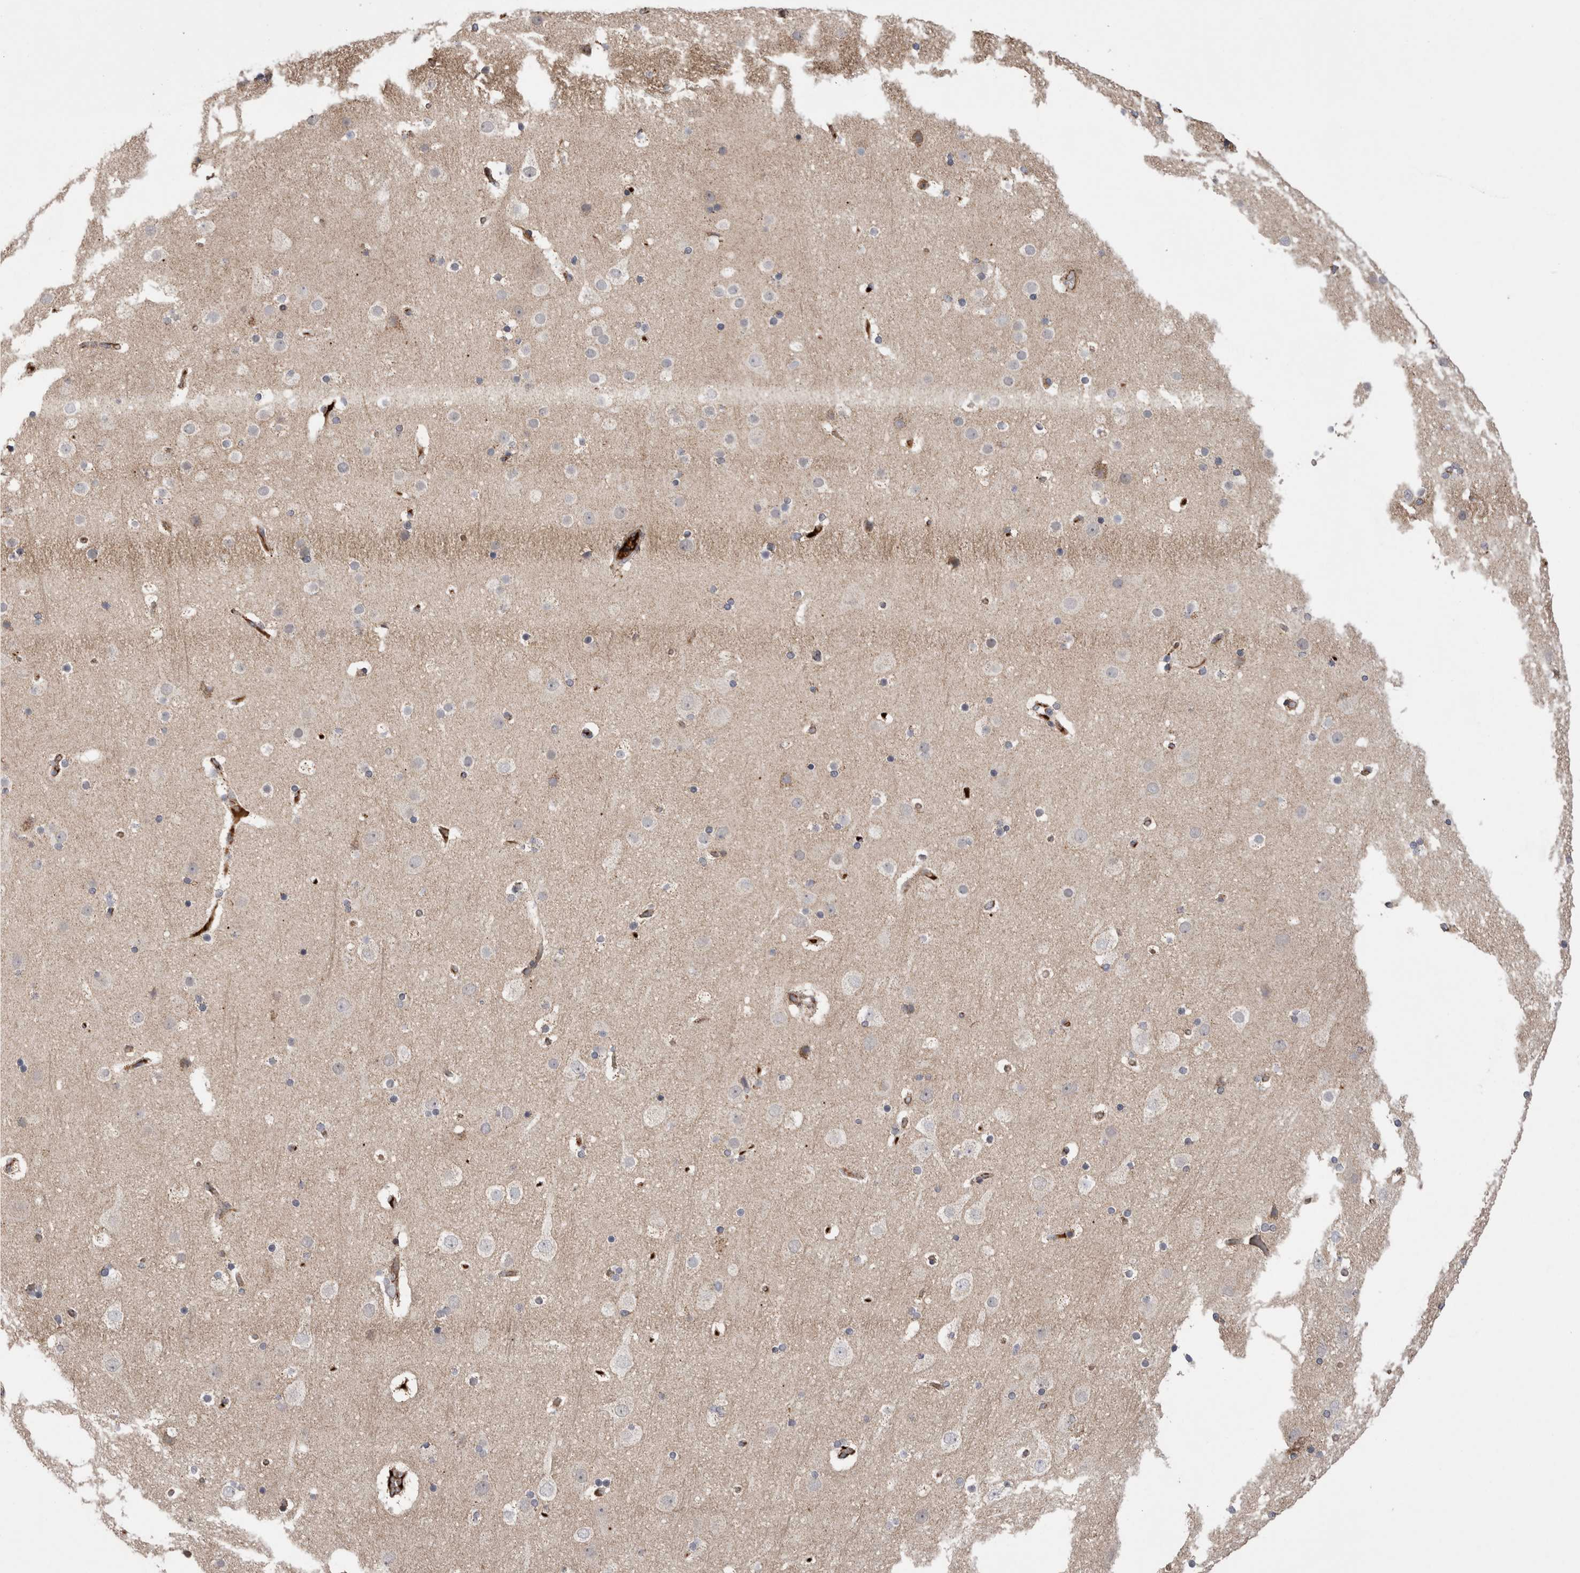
{"staining": {"intensity": "weak", "quantity": ">75%", "location": "cytoplasmic/membranous"}, "tissue": "cerebral cortex", "cell_type": "Endothelial cells", "image_type": "normal", "snomed": [{"axis": "morphology", "description": "Normal tissue, NOS"}, {"axis": "topography", "description": "Cerebral cortex"}], "caption": "Immunohistochemistry (IHC) staining of unremarkable cerebral cortex, which demonstrates low levels of weak cytoplasmic/membranous positivity in approximately >75% of endothelial cells indicating weak cytoplasmic/membranous protein expression. The staining was performed using DAB (3,3'-diaminobenzidine) (brown) for protein detection and nuclei were counterstained in hematoxylin (blue).", "gene": "DARS2", "patient": {"sex": "male", "age": 57}}